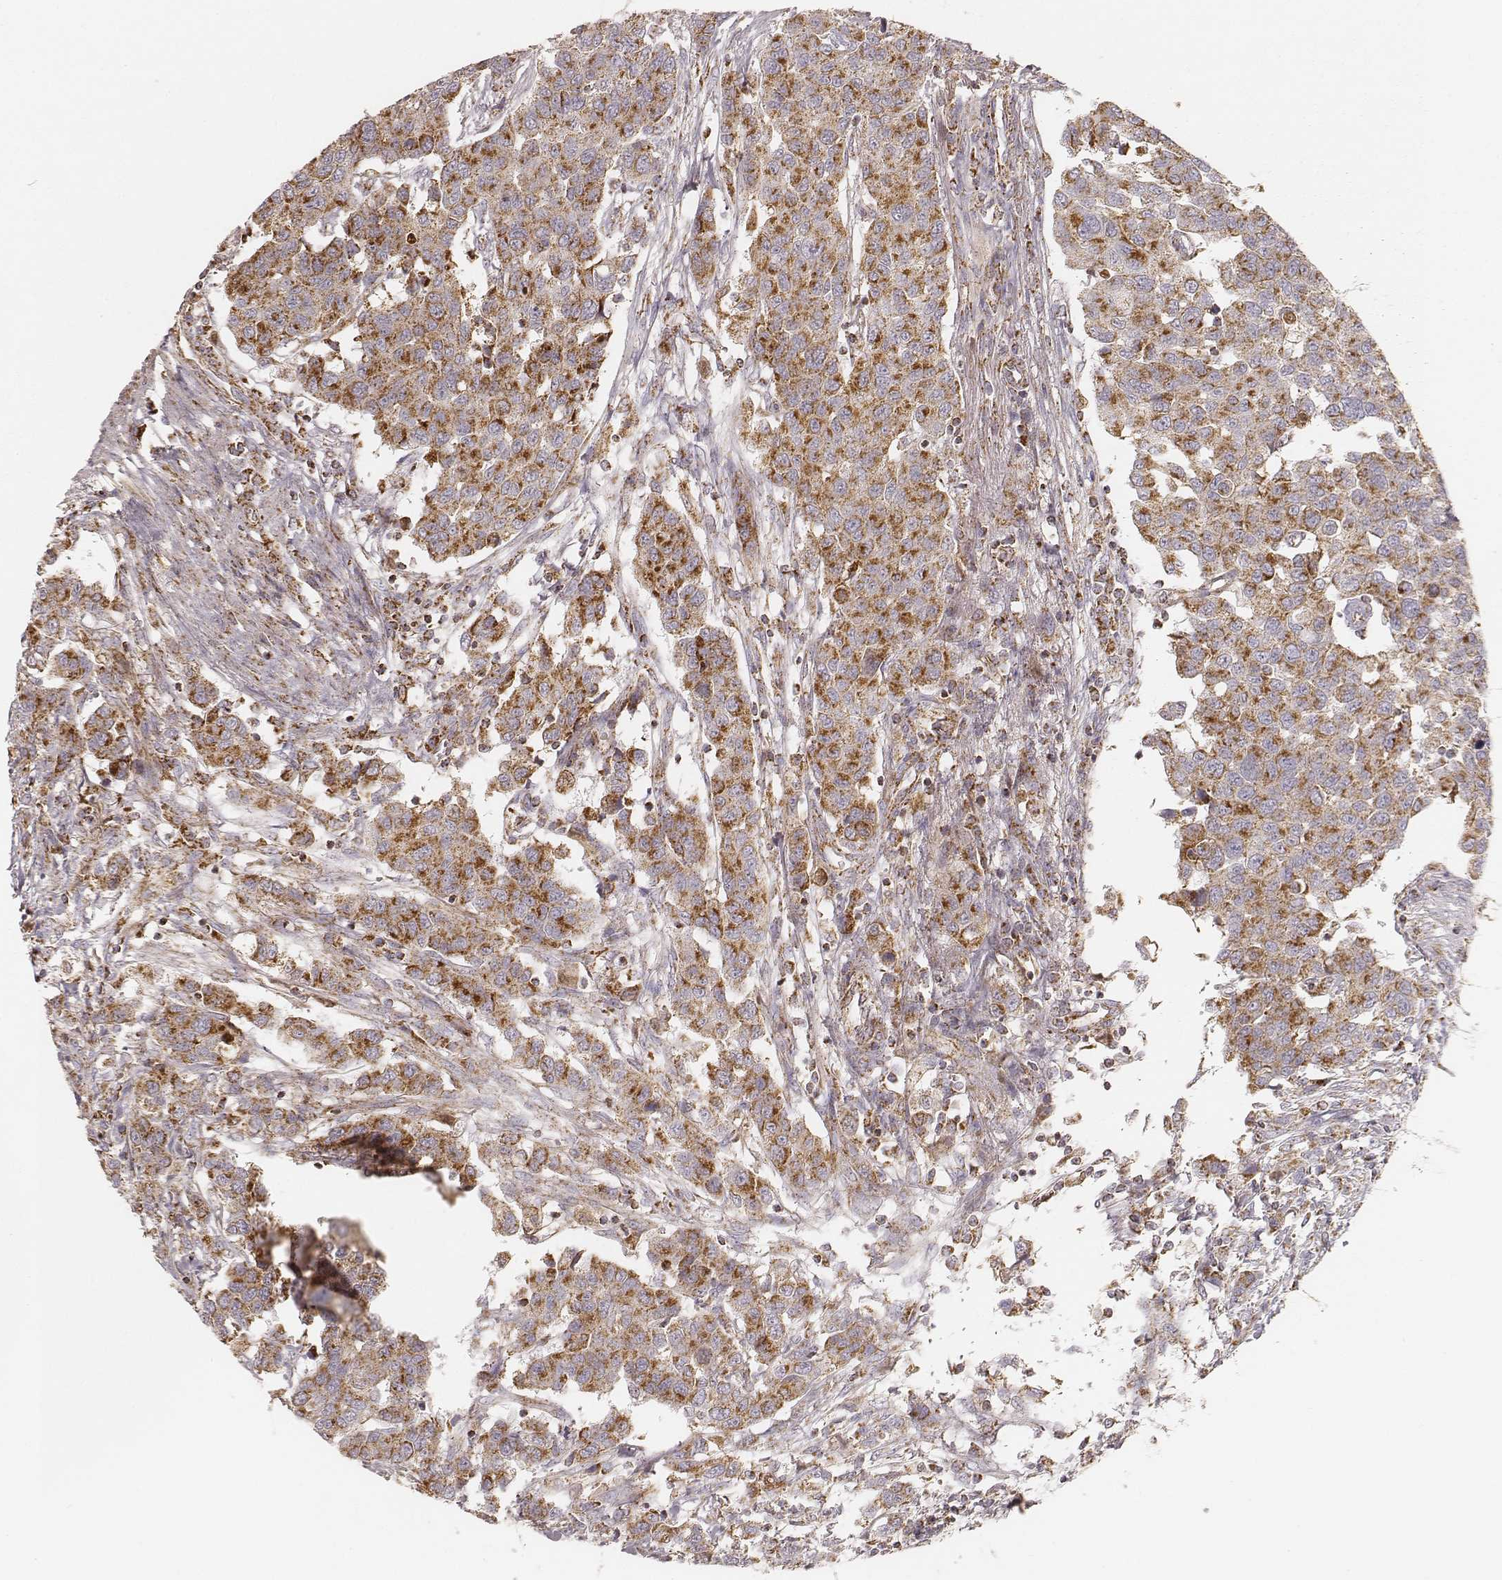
{"staining": {"intensity": "moderate", "quantity": ">75%", "location": "cytoplasmic/membranous"}, "tissue": "urothelial cancer", "cell_type": "Tumor cells", "image_type": "cancer", "snomed": [{"axis": "morphology", "description": "Urothelial carcinoma, High grade"}, {"axis": "topography", "description": "Urinary bladder"}], "caption": "Immunohistochemistry staining of high-grade urothelial carcinoma, which demonstrates medium levels of moderate cytoplasmic/membranous expression in about >75% of tumor cells indicating moderate cytoplasmic/membranous protein expression. The staining was performed using DAB (3,3'-diaminobenzidine) (brown) for protein detection and nuclei were counterstained in hematoxylin (blue).", "gene": "CS", "patient": {"sex": "female", "age": 58}}